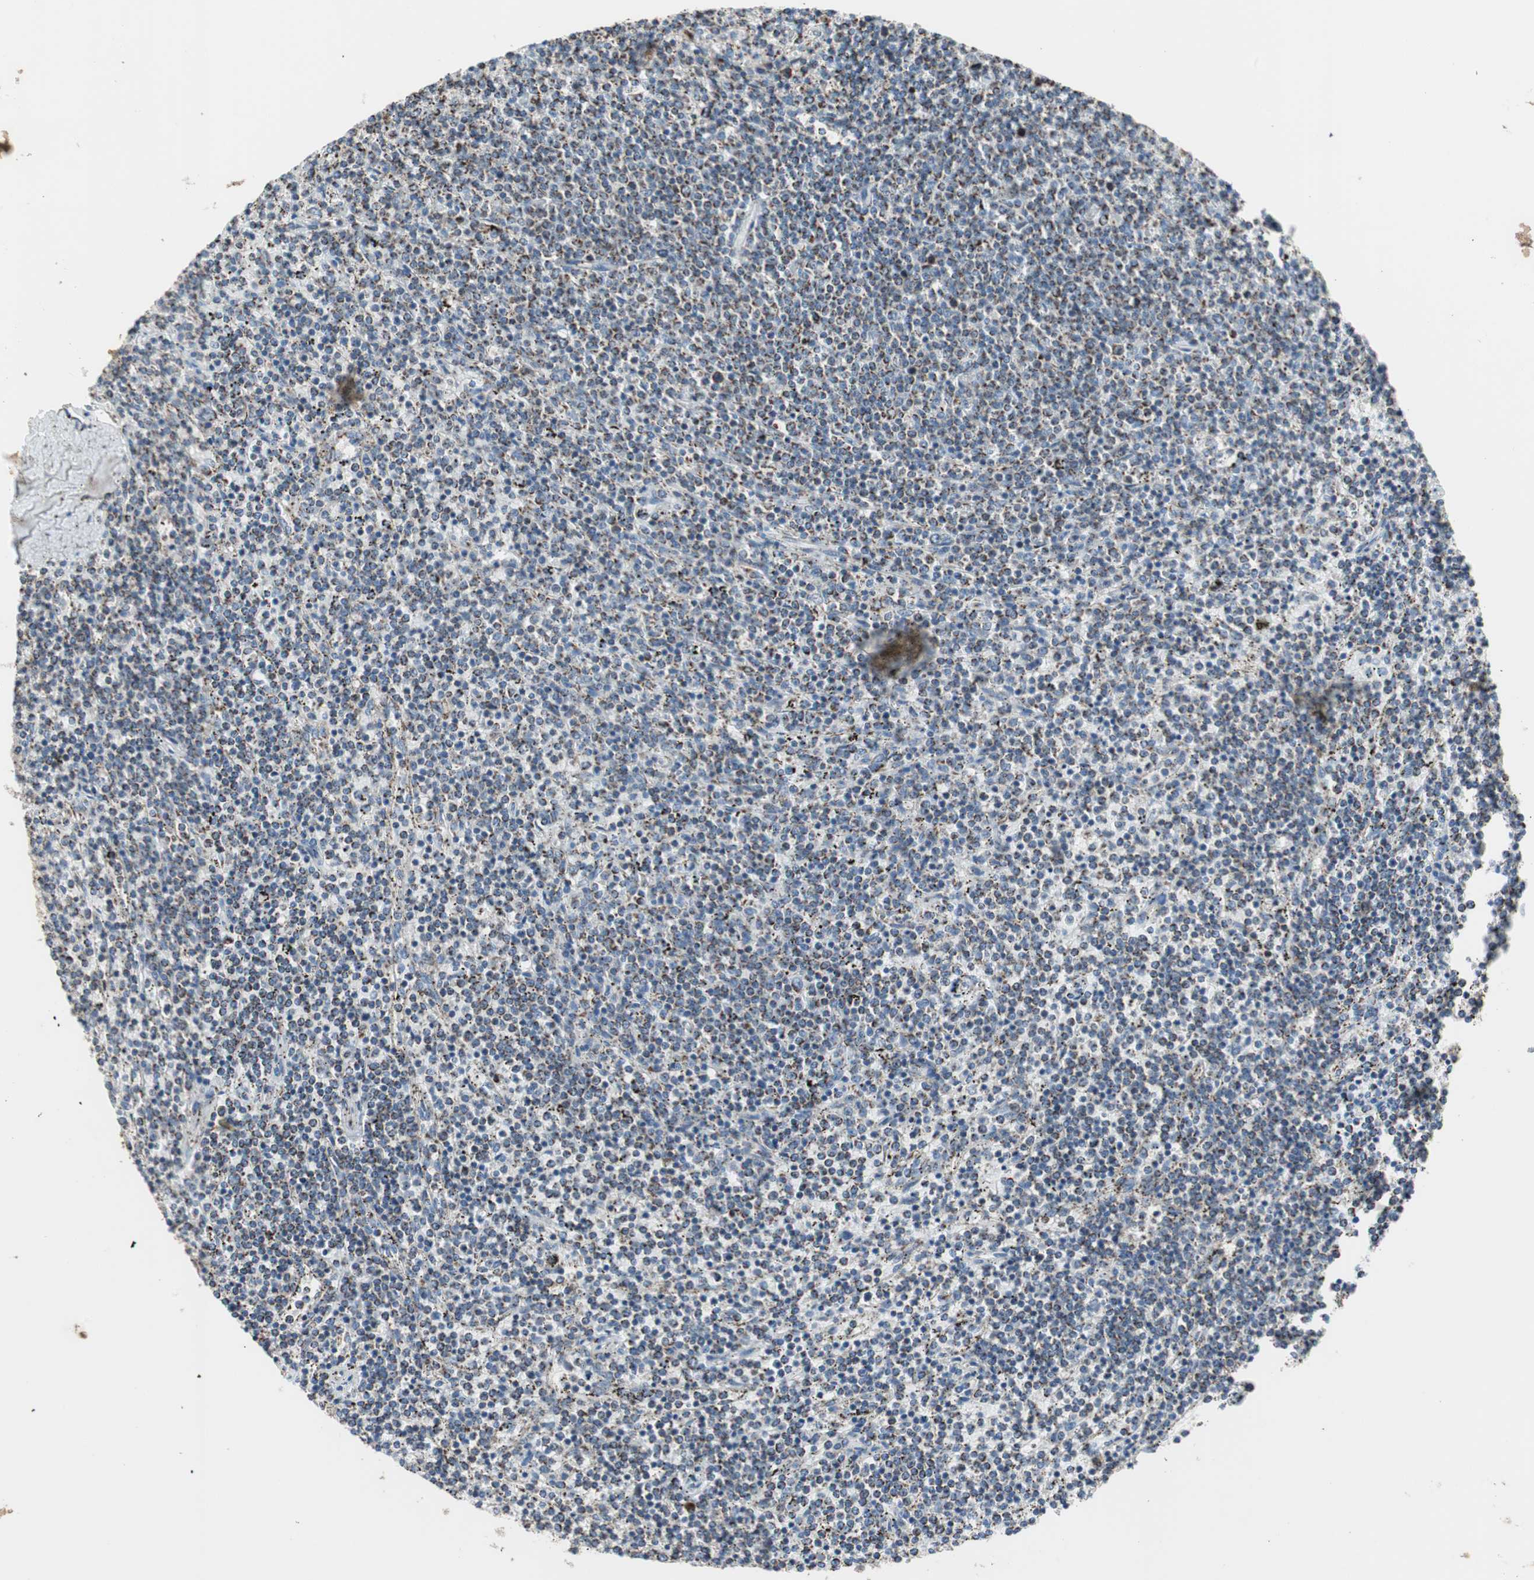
{"staining": {"intensity": "moderate", "quantity": "<25%", "location": "cytoplasmic/membranous"}, "tissue": "lymphoma", "cell_type": "Tumor cells", "image_type": "cancer", "snomed": [{"axis": "morphology", "description": "Malignant lymphoma, non-Hodgkin's type, Low grade"}, {"axis": "topography", "description": "Spleen"}], "caption": "This is a photomicrograph of immunohistochemistry staining of lymphoma, which shows moderate expression in the cytoplasmic/membranous of tumor cells.", "gene": "PCSK4", "patient": {"sex": "female", "age": 50}}